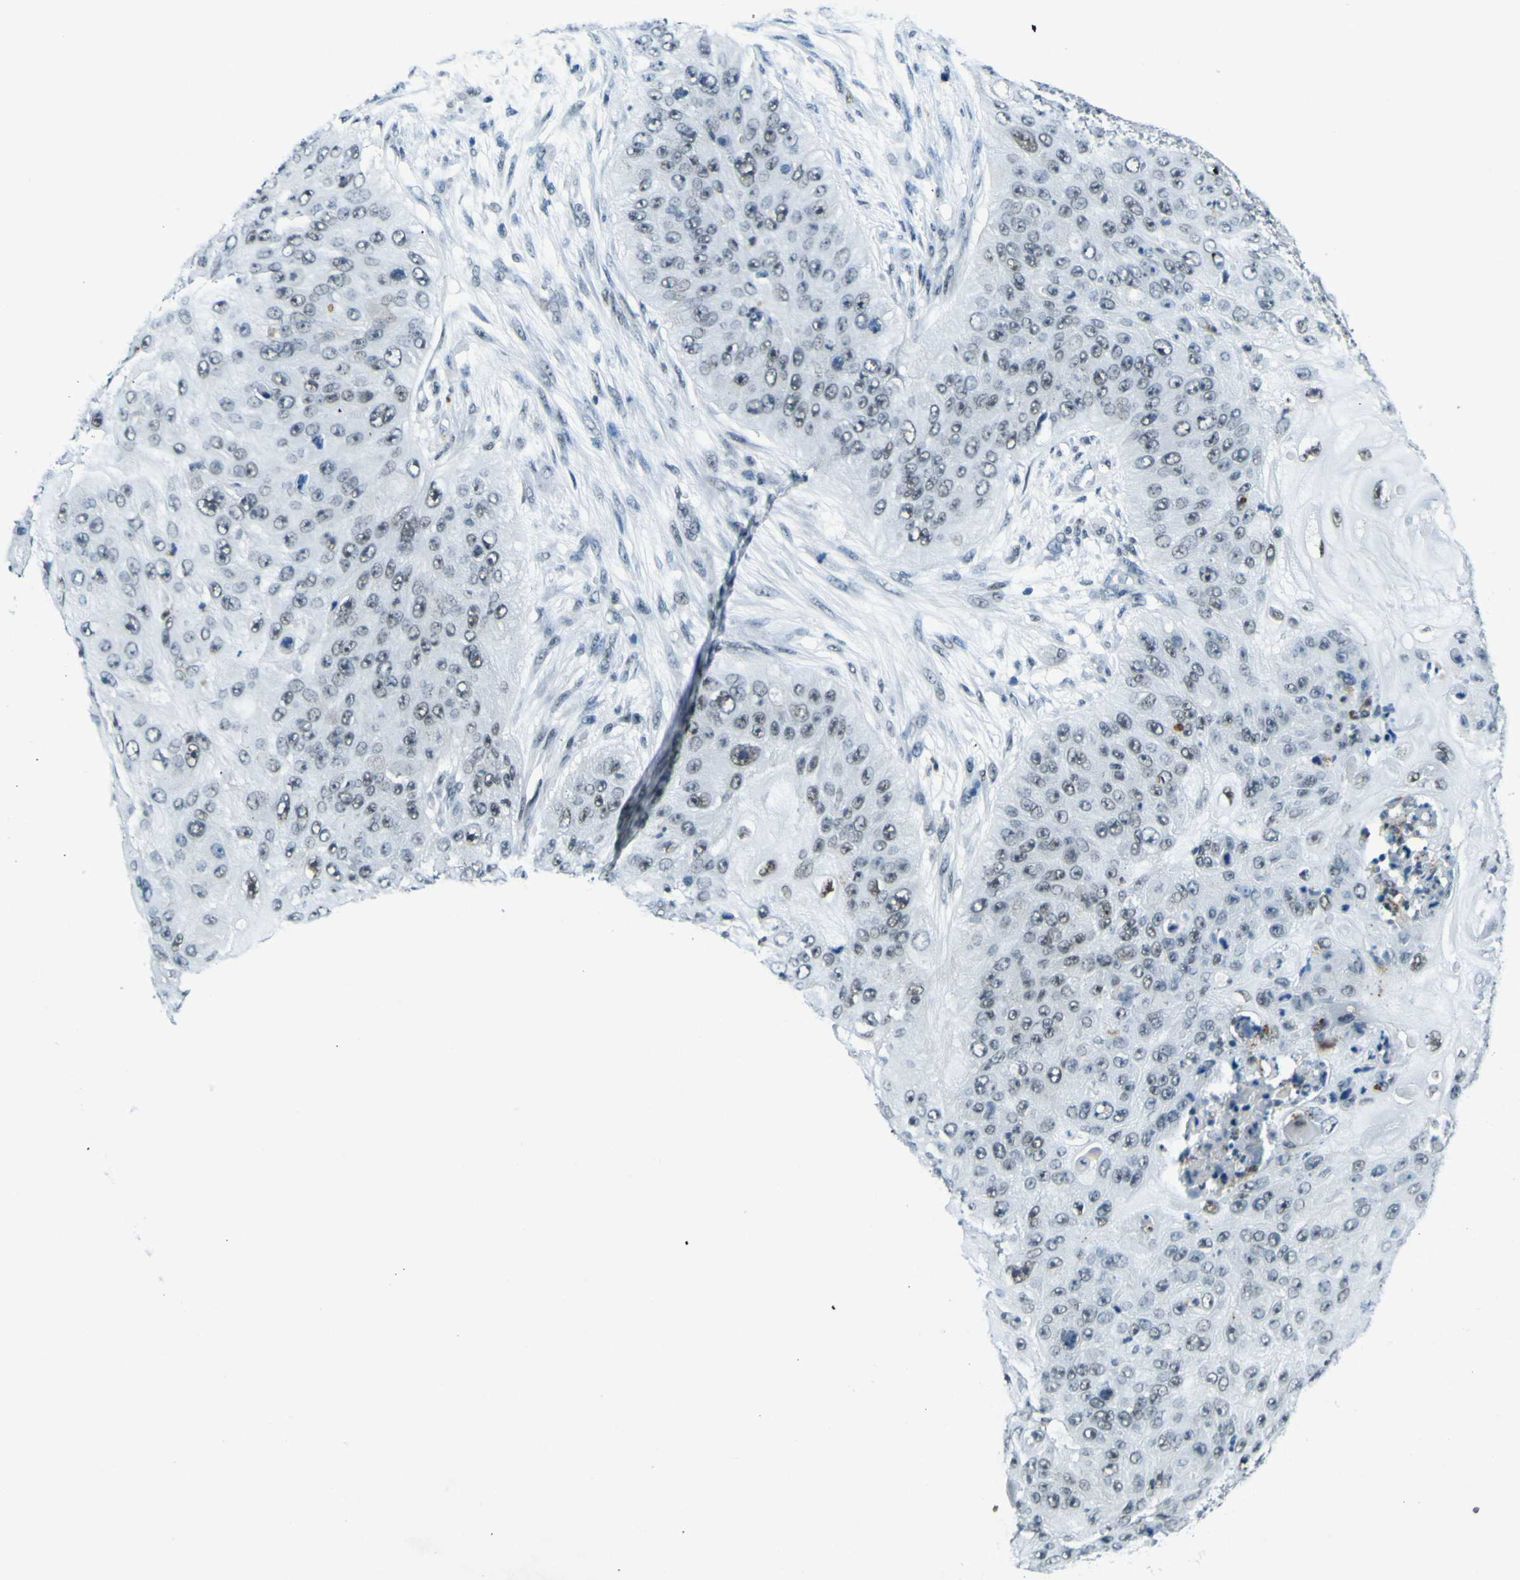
{"staining": {"intensity": "moderate", "quantity": "<25%", "location": "nuclear"}, "tissue": "skin cancer", "cell_type": "Tumor cells", "image_type": "cancer", "snomed": [{"axis": "morphology", "description": "Squamous cell carcinoma, NOS"}, {"axis": "topography", "description": "Skin"}], "caption": "IHC of human squamous cell carcinoma (skin) demonstrates low levels of moderate nuclear positivity in about <25% of tumor cells.", "gene": "CEBPG", "patient": {"sex": "female", "age": 80}}